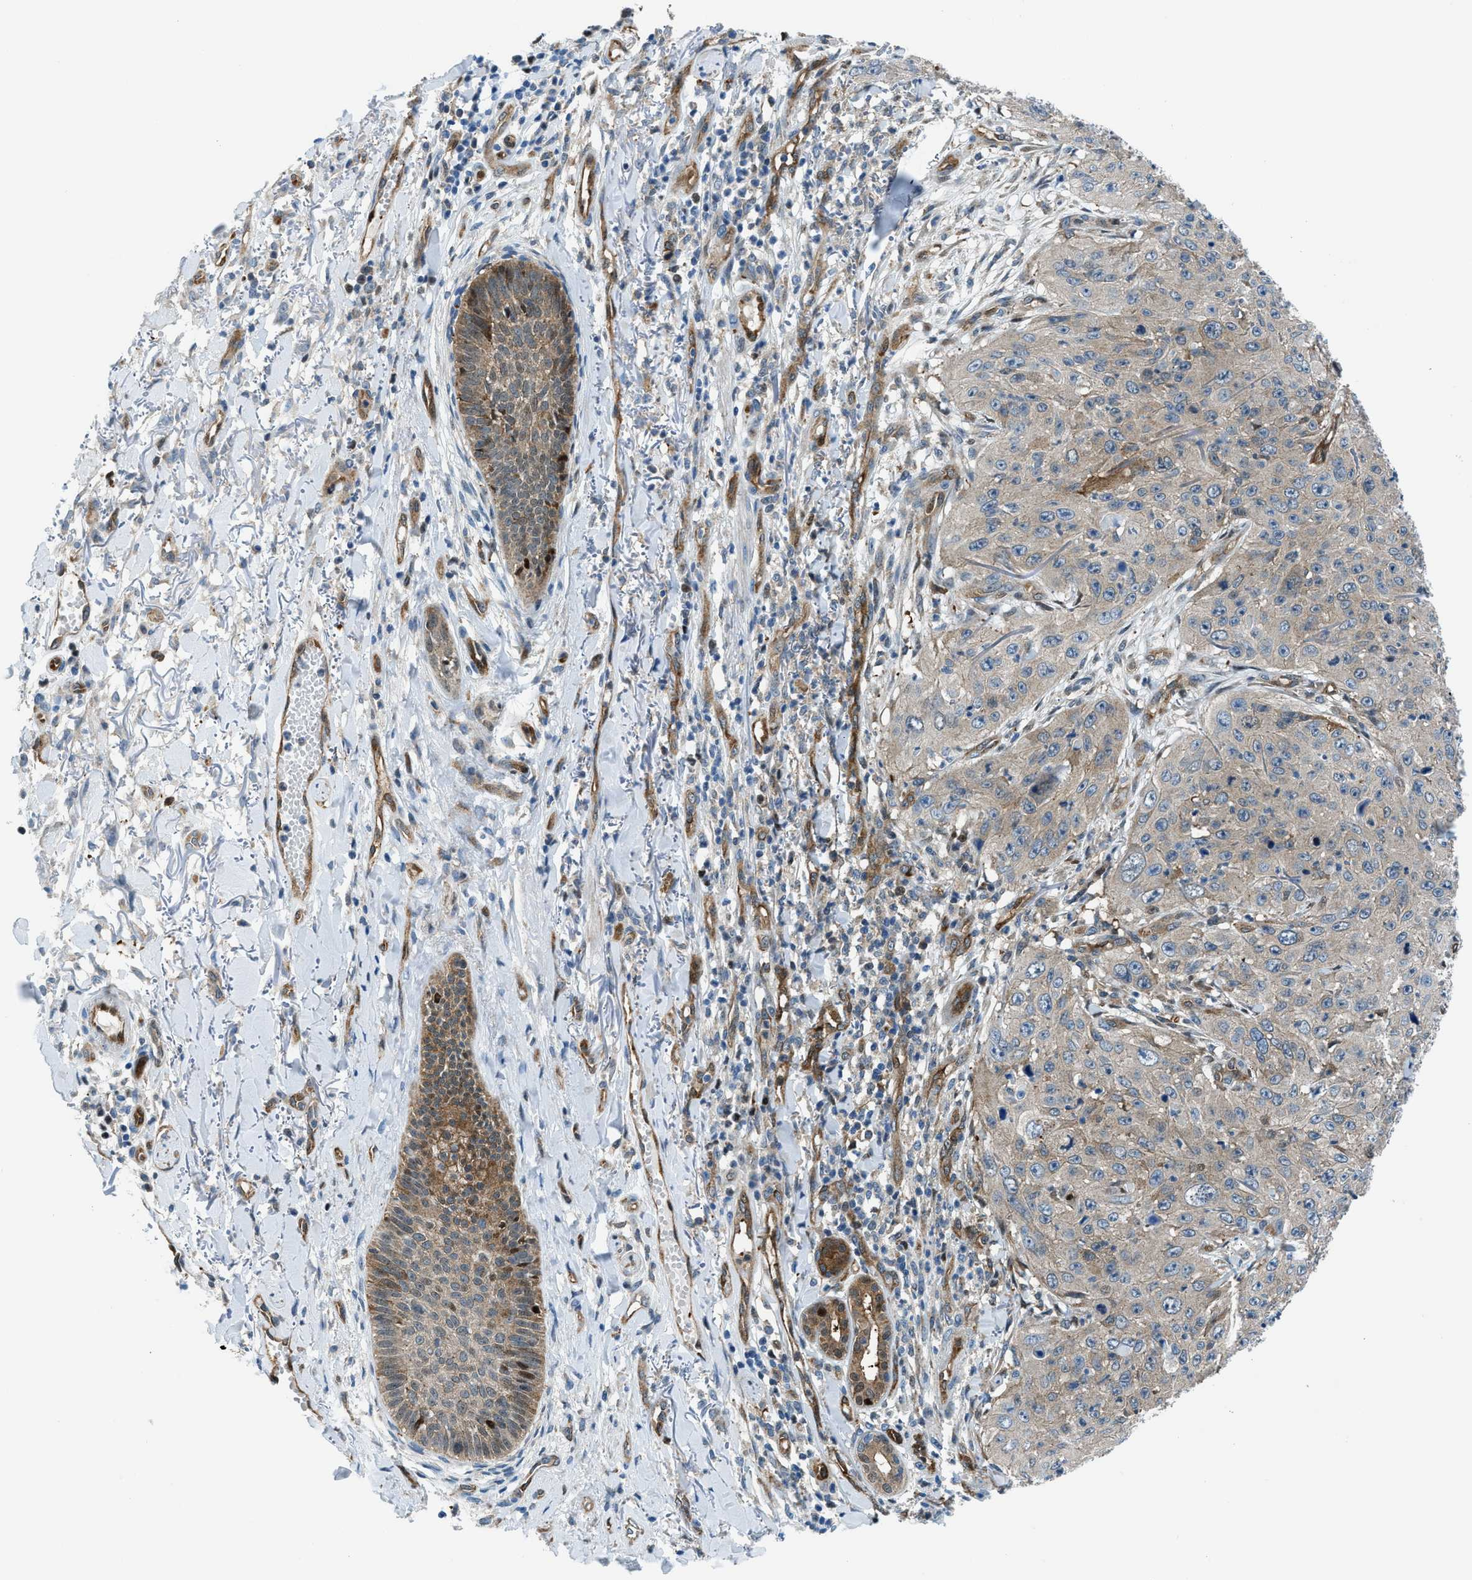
{"staining": {"intensity": "weak", "quantity": ">75%", "location": "cytoplasmic/membranous"}, "tissue": "skin cancer", "cell_type": "Tumor cells", "image_type": "cancer", "snomed": [{"axis": "morphology", "description": "Squamous cell carcinoma, NOS"}, {"axis": "topography", "description": "Skin"}], "caption": "DAB (3,3'-diaminobenzidine) immunohistochemical staining of skin cancer (squamous cell carcinoma) exhibits weak cytoplasmic/membranous protein positivity in approximately >75% of tumor cells.", "gene": "YWHAE", "patient": {"sex": "female", "age": 80}}